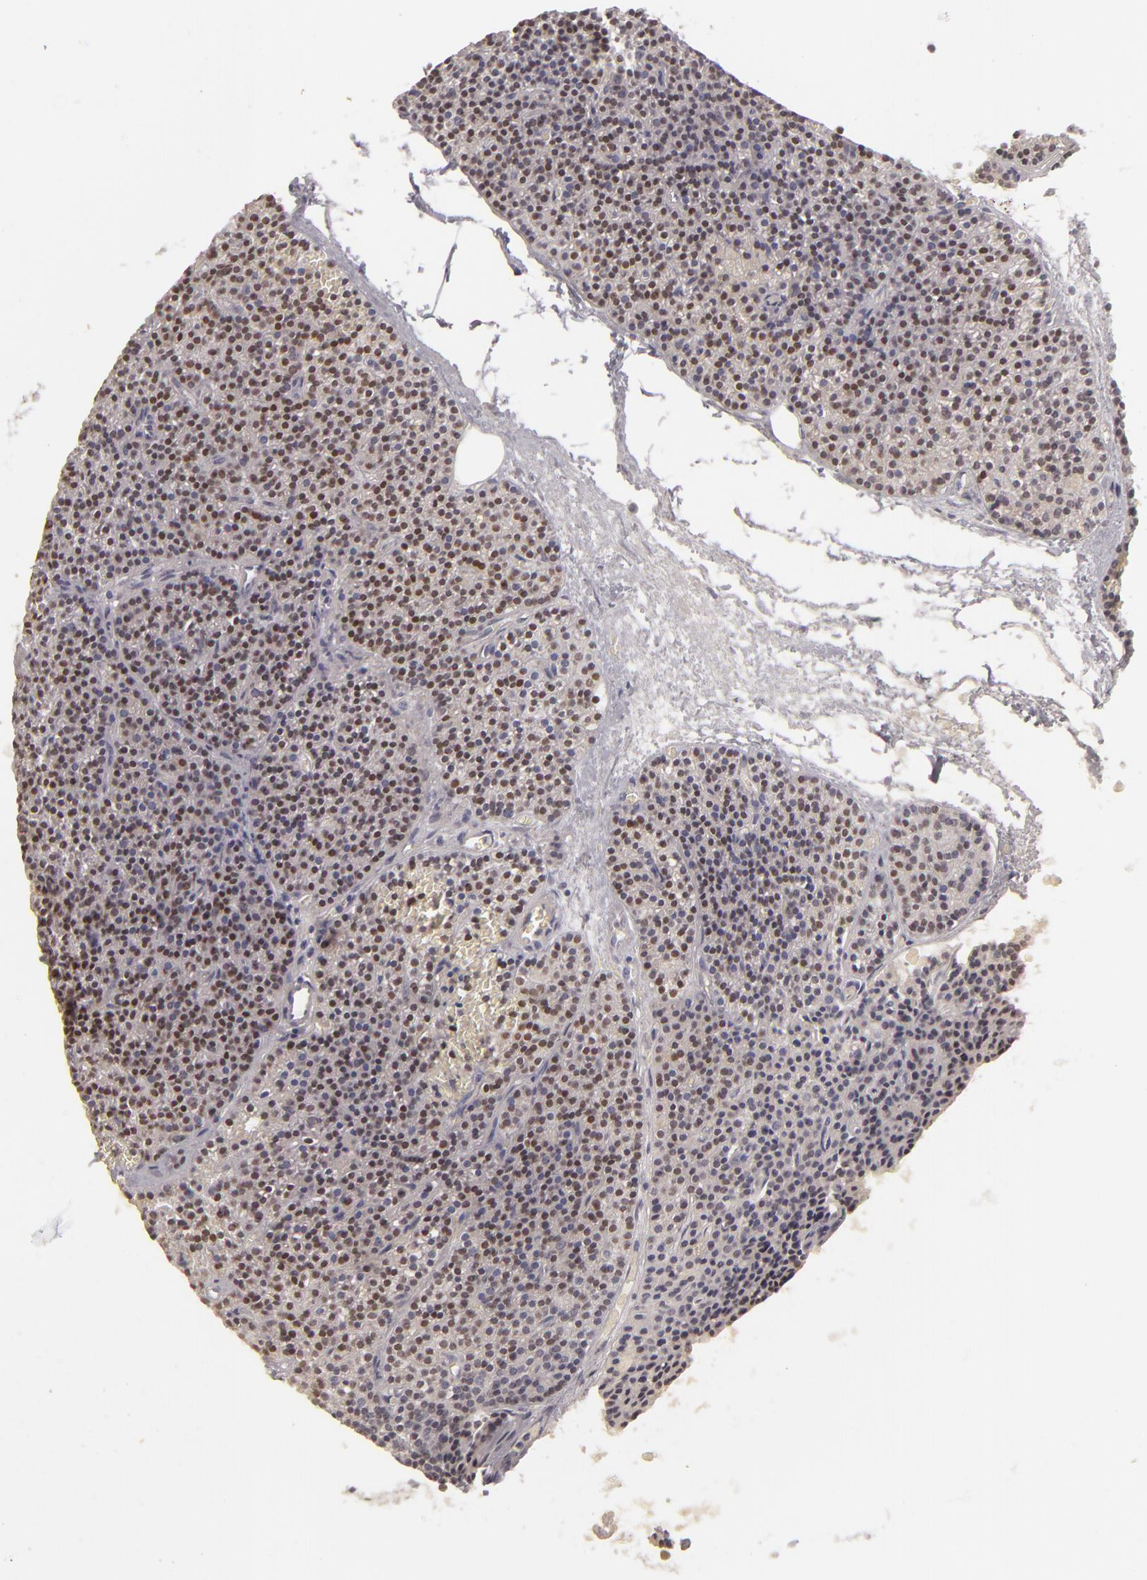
{"staining": {"intensity": "moderate", "quantity": "25%-75%", "location": "nuclear"}, "tissue": "parathyroid gland", "cell_type": "Glandular cells", "image_type": "normal", "snomed": [{"axis": "morphology", "description": "Normal tissue, NOS"}, {"axis": "topography", "description": "Parathyroid gland"}], "caption": "Immunohistochemical staining of unremarkable human parathyroid gland reveals moderate nuclear protein positivity in about 25%-75% of glandular cells.", "gene": "SIX1", "patient": {"sex": "male", "age": 57}}